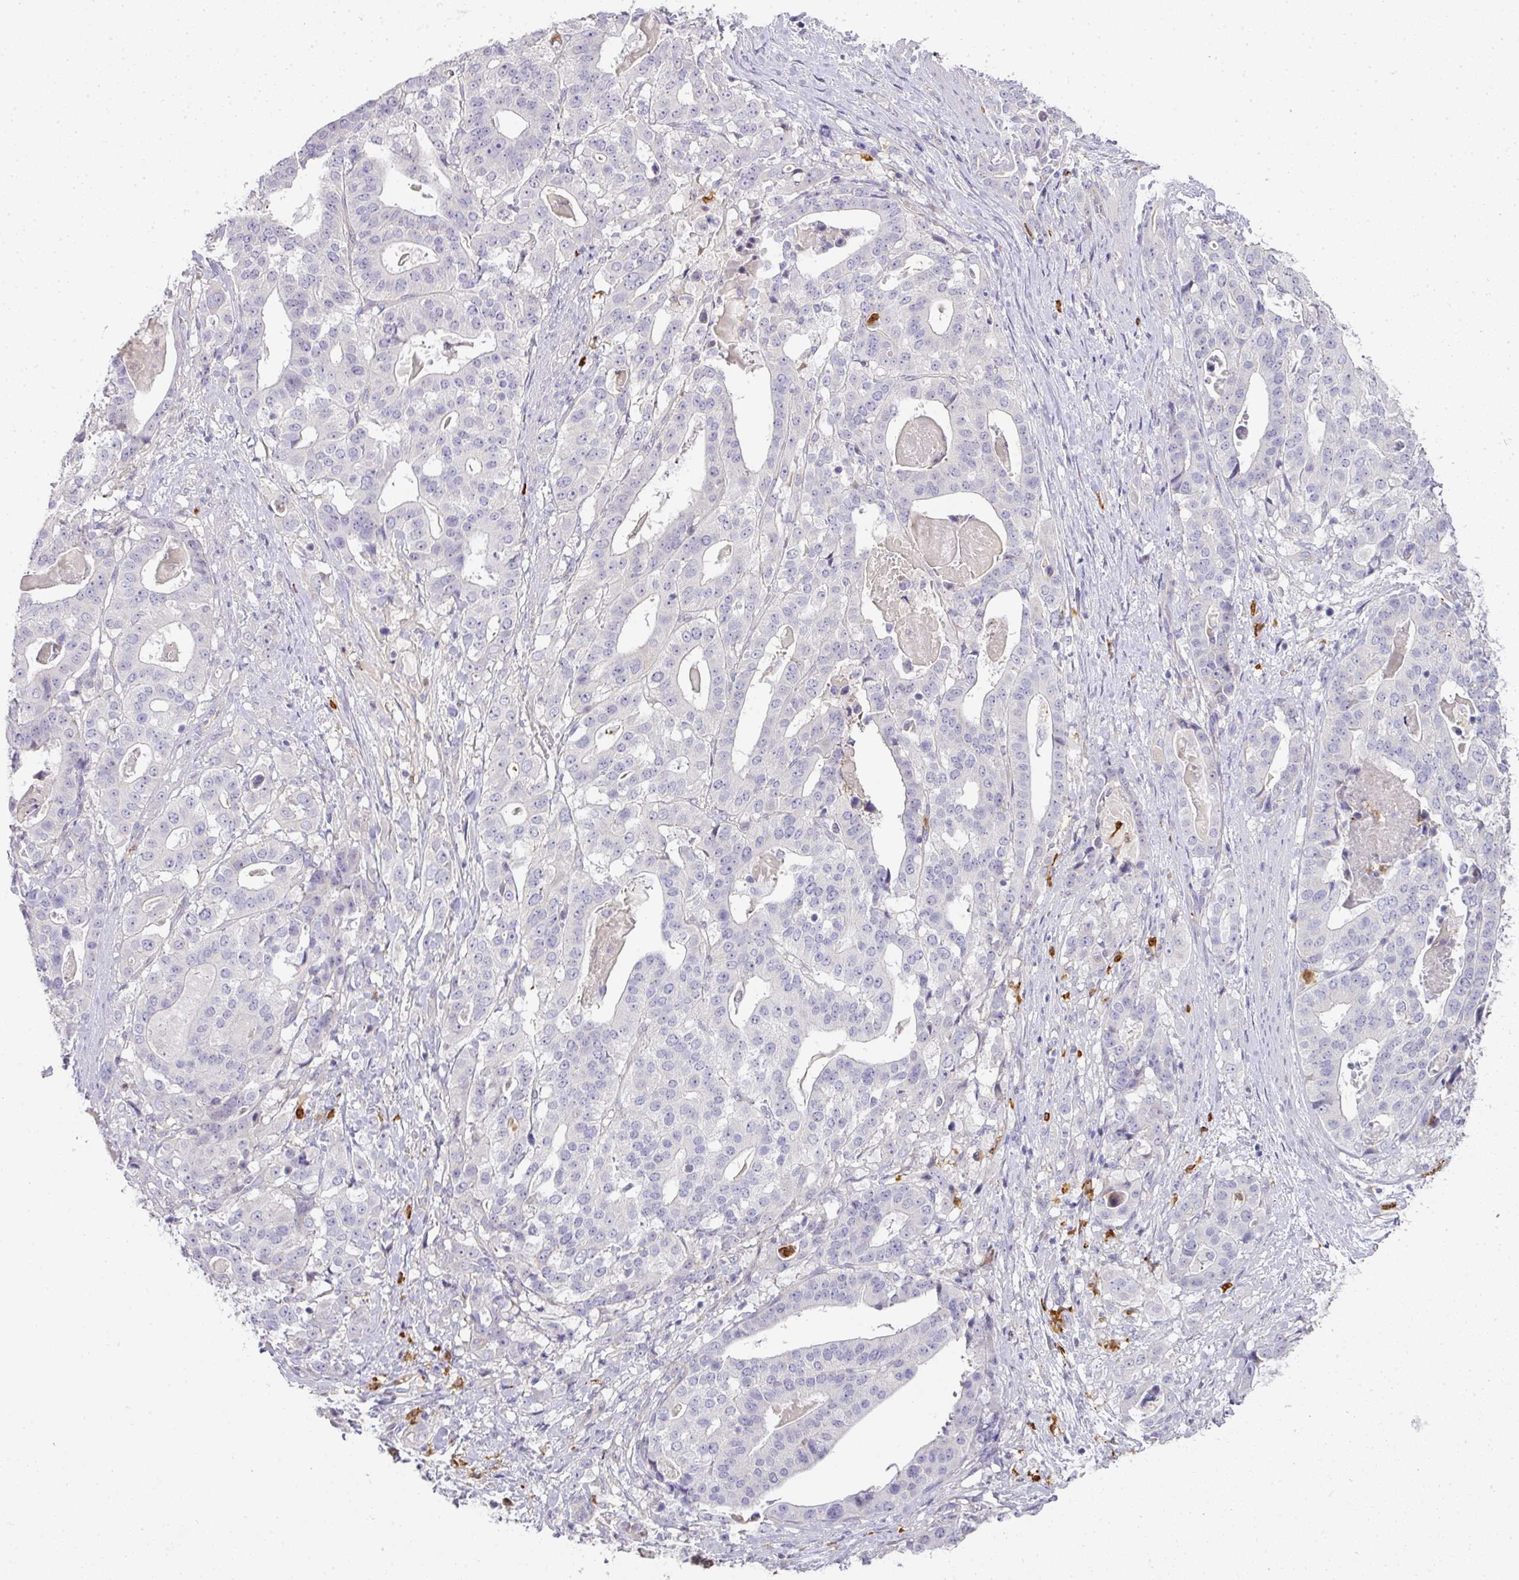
{"staining": {"intensity": "negative", "quantity": "none", "location": "none"}, "tissue": "stomach cancer", "cell_type": "Tumor cells", "image_type": "cancer", "snomed": [{"axis": "morphology", "description": "Adenocarcinoma, NOS"}, {"axis": "topography", "description": "Stomach"}], "caption": "Immunohistochemistry (IHC) photomicrograph of neoplastic tissue: stomach cancer stained with DAB shows no significant protein staining in tumor cells.", "gene": "HHEX", "patient": {"sex": "male", "age": 48}}